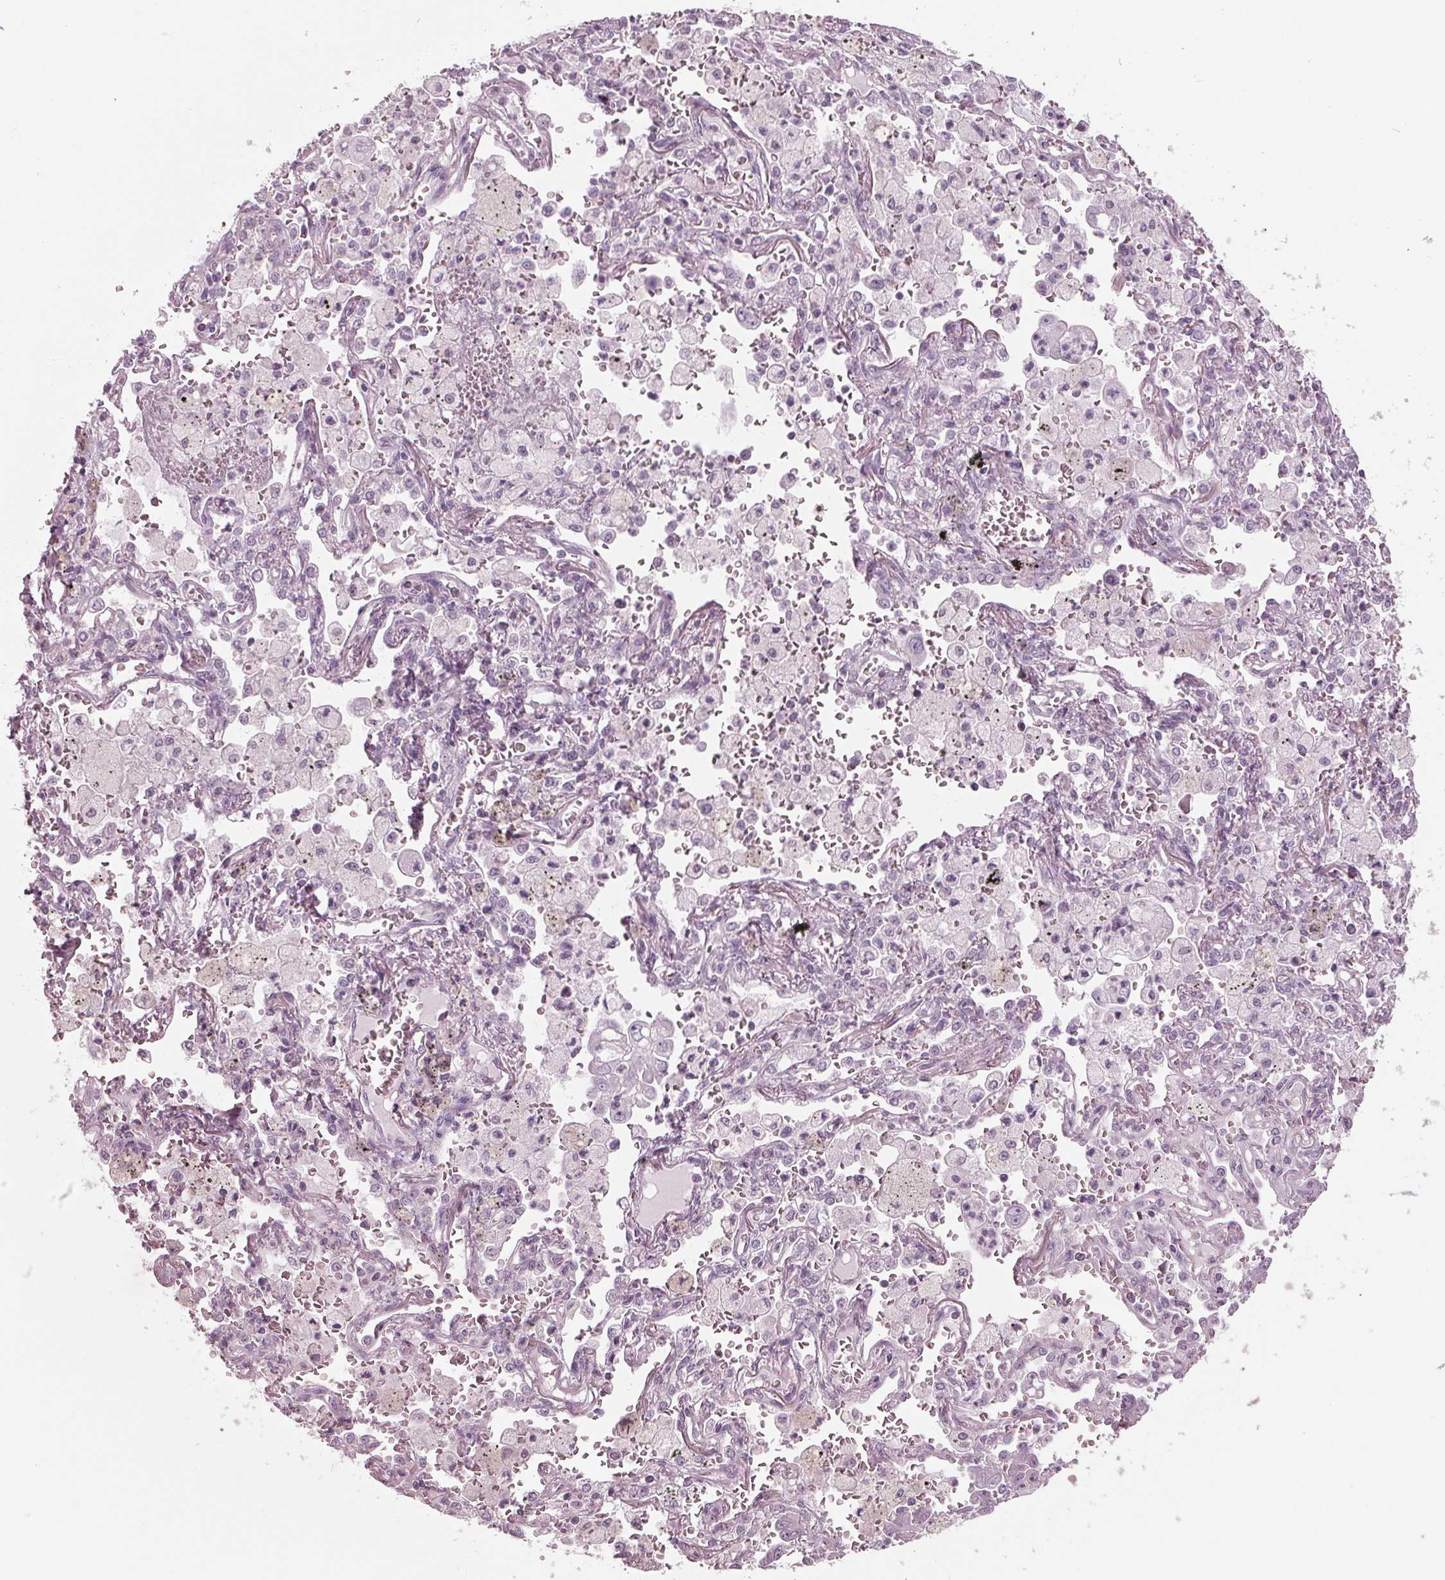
{"staining": {"intensity": "negative", "quantity": "none", "location": "none"}, "tissue": "lung cancer", "cell_type": "Tumor cells", "image_type": "cancer", "snomed": [{"axis": "morphology", "description": "Adenocarcinoma, NOS"}, {"axis": "topography", "description": "Lung"}], "caption": "A high-resolution micrograph shows immunohistochemistry staining of lung adenocarcinoma, which reveals no significant staining in tumor cells. Brightfield microscopy of immunohistochemistry (IHC) stained with DAB (brown) and hematoxylin (blue), captured at high magnification.", "gene": "TNNC2", "patient": {"sex": "female", "age": 52}}